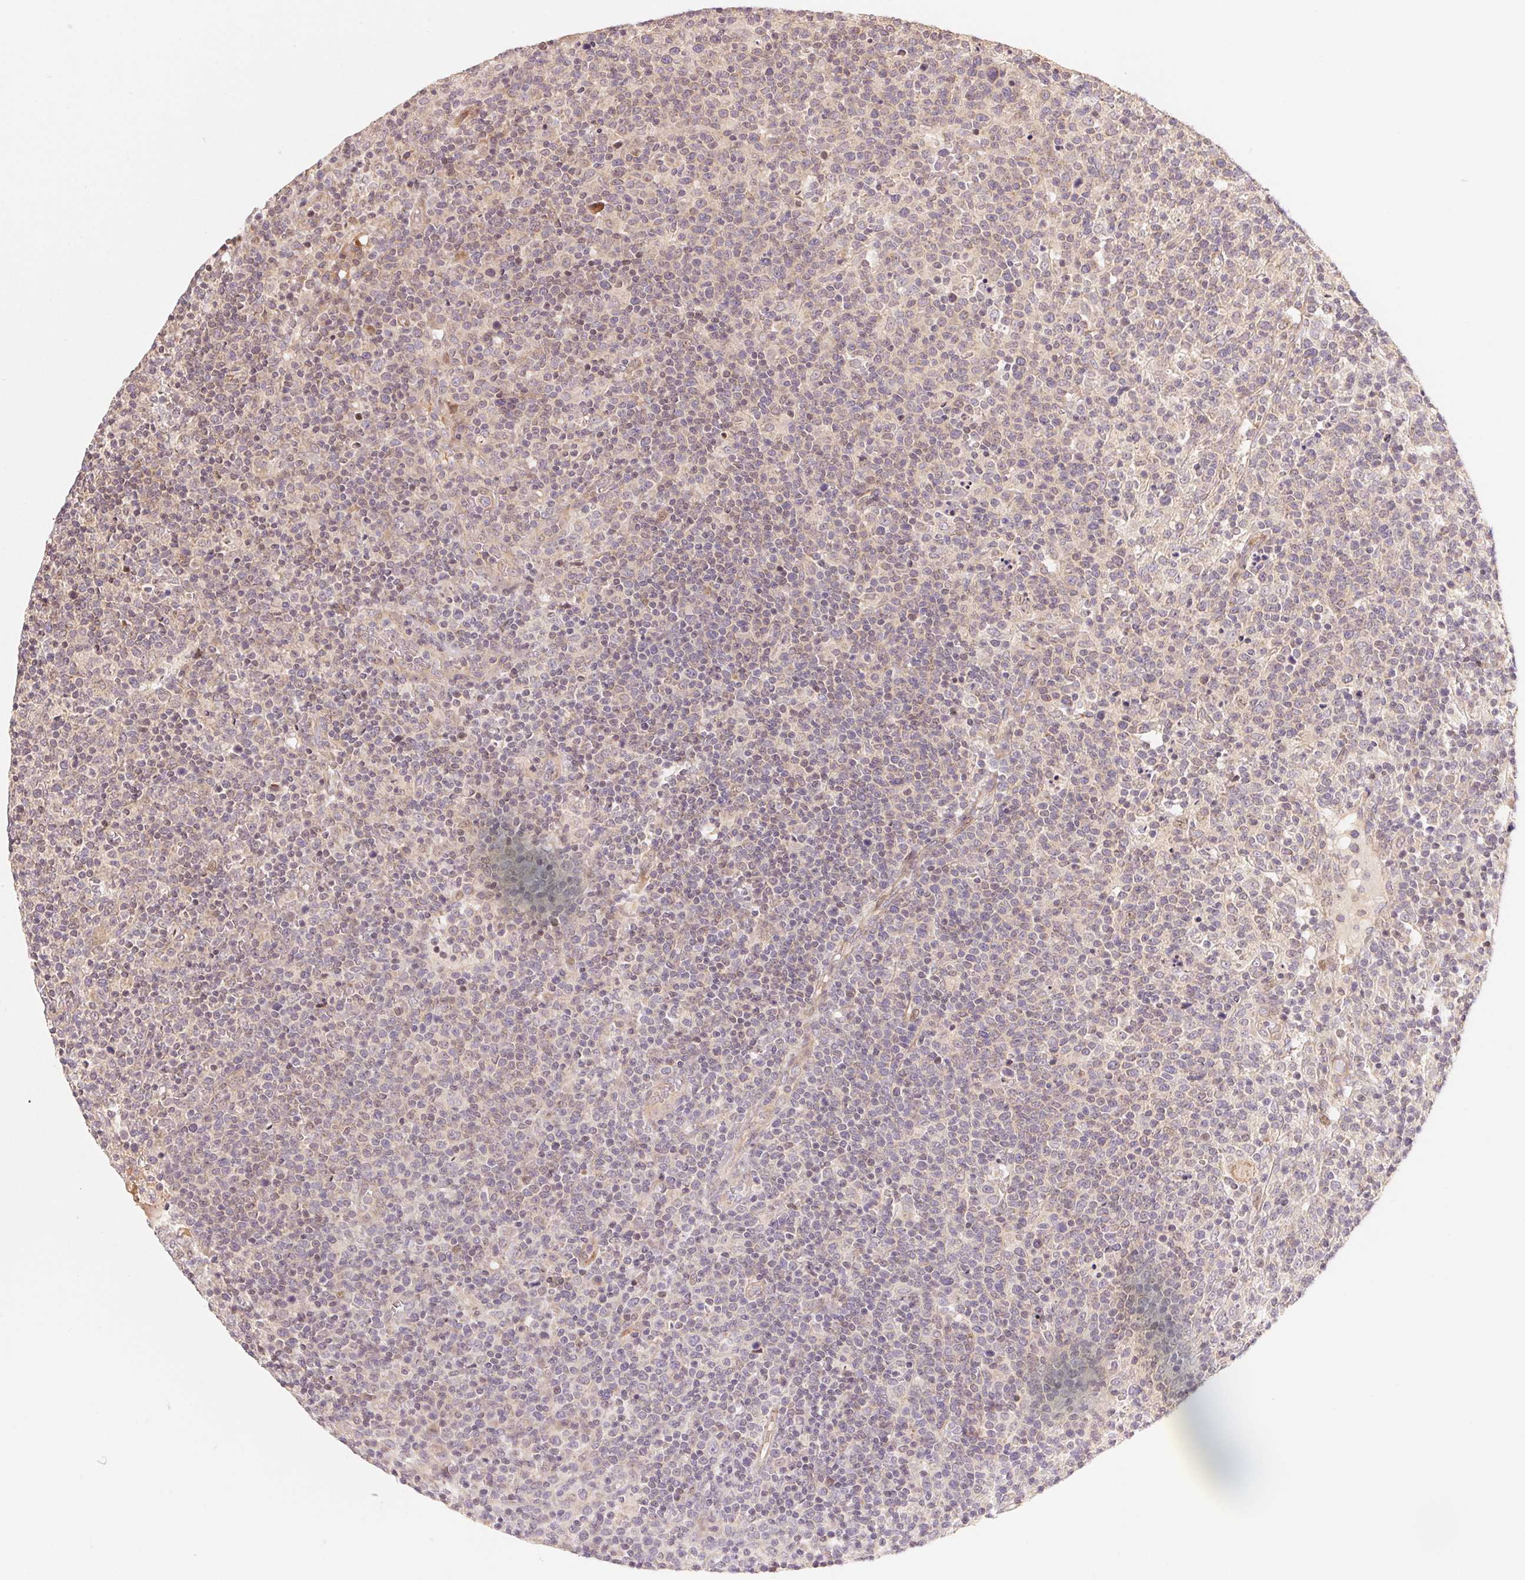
{"staining": {"intensity": "negative", "quantity": "none", "location": "none"}, "tissue": "lymphoma", "cell_type": "Tumor cells", "image_type": "cancer", "snomed": [{"axis": "morphology", "description": "Malignant lymphoma, non-Hodgkin's type, High grade"}, {"axis": "topography", "description": "Lymph node"}], "caption": "Immunohistochemical staining of lymphoma shows no significant staining in tumor cells. Brightfield microscopy of immunohistochemistry stained with DAB (brown) and hematoxylin (blue), captured at high magnification.", "gene": "TNIP2", "patient": {"sex": "male", "age": 61}}